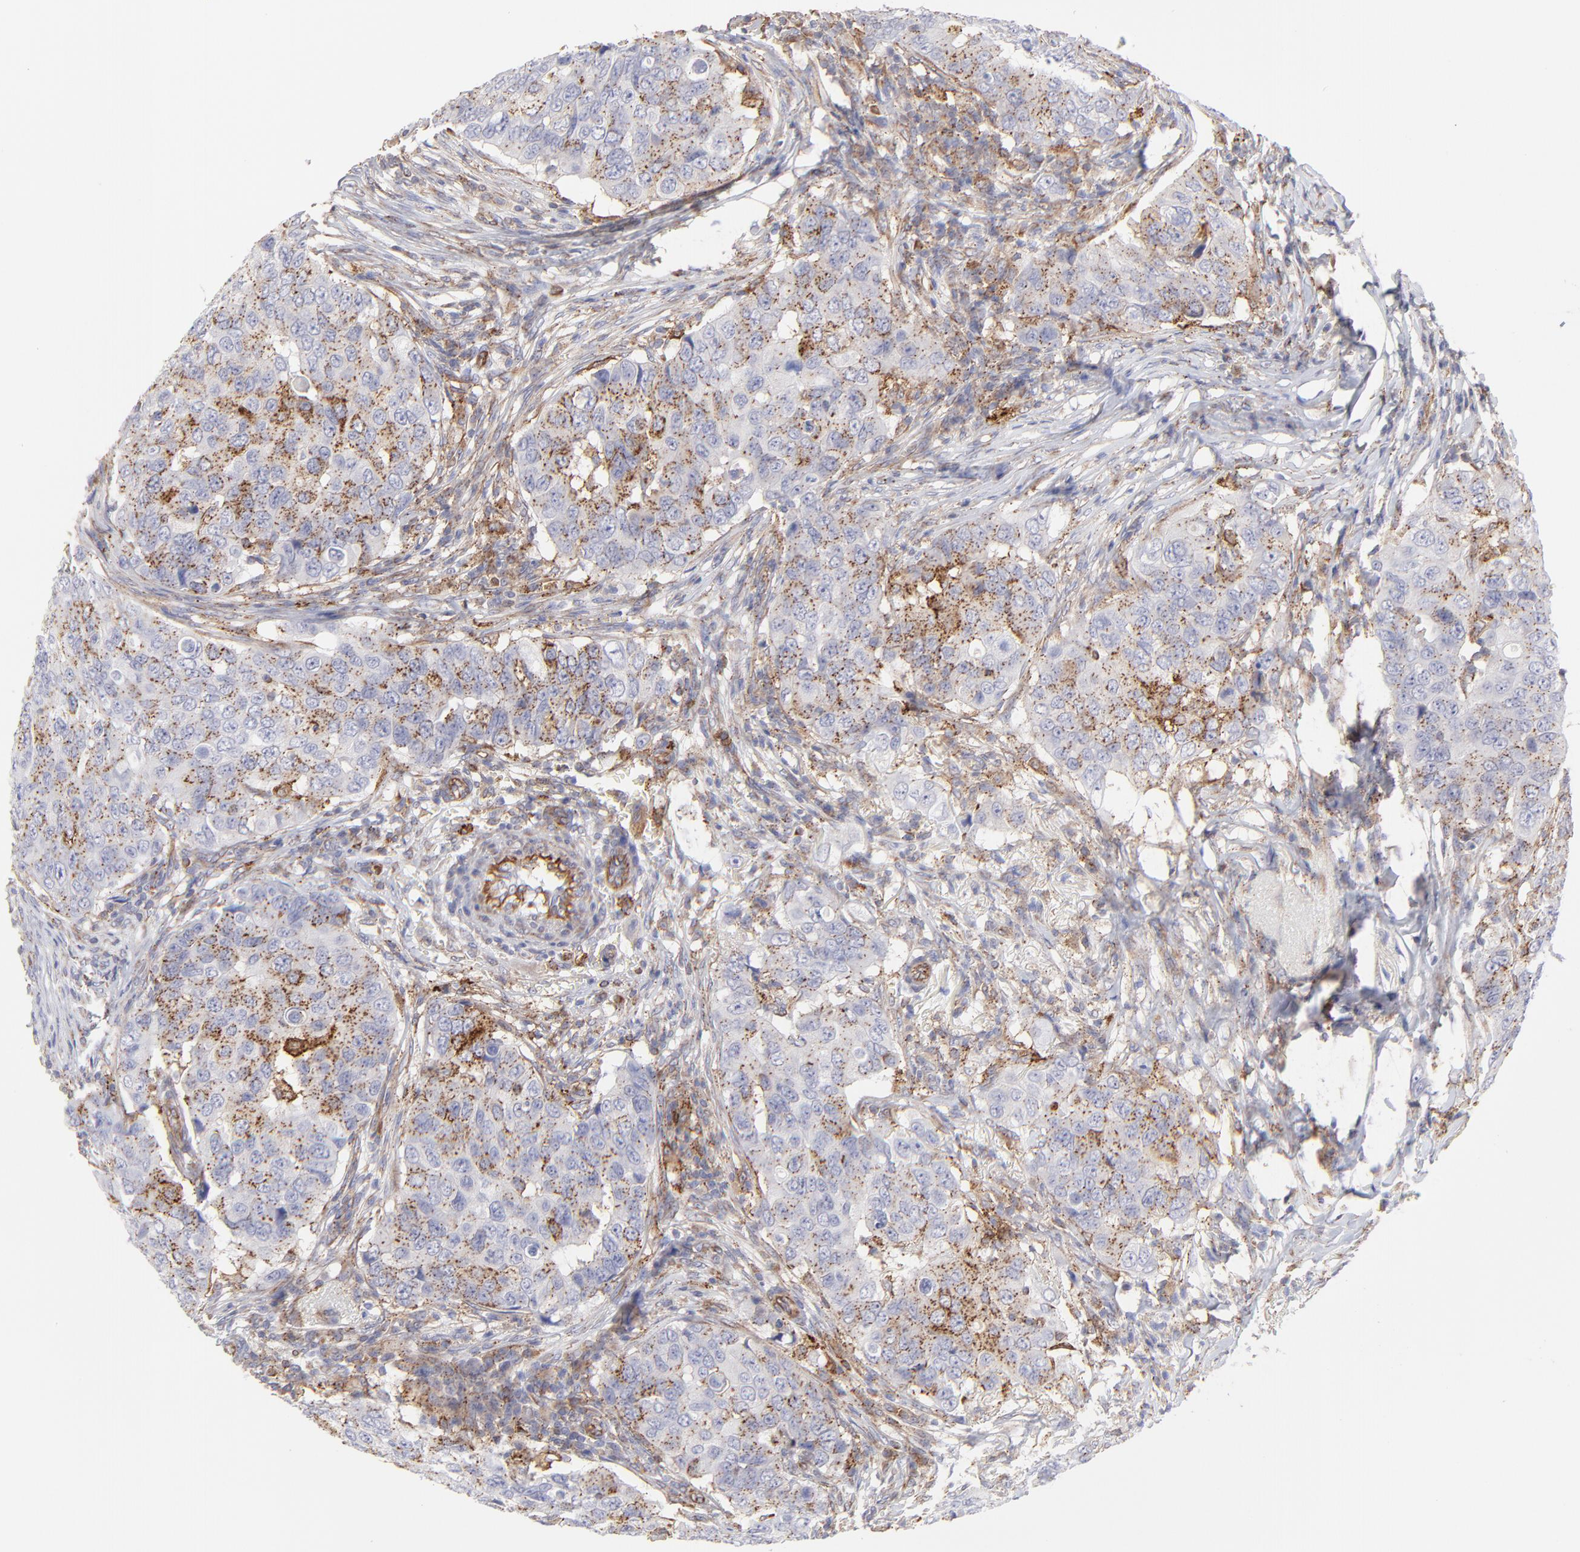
{"staining": {"intensity": "weak", "quantity": "25%-75%", "location": "cytoplasmic/membranous"}, "tissue": "breast cancer", "cell_type": "Tumor cells", "image_type": "cancer", "snomed": [{"axis": "morphology", "description": "Duct carcinoma"}, {"axis": "topography", "description": "Breast"}], "caption": "IHC staining of breast cancer (infiltrating ductal carcinoma), which reveals low levels of weak cytoplasmic/membranous positivity in approximately 25%-75% of tumor cells indicating weak cytoplasmic/membranous protein expression. The staining was performed using DAB (3,3'-diaminobenzidine) (brown) for protein detection and nuclei were counterstained in hematoxylin (blue).", "gene": "COX8C", "patient": {"sex": "female", "age": 54}}